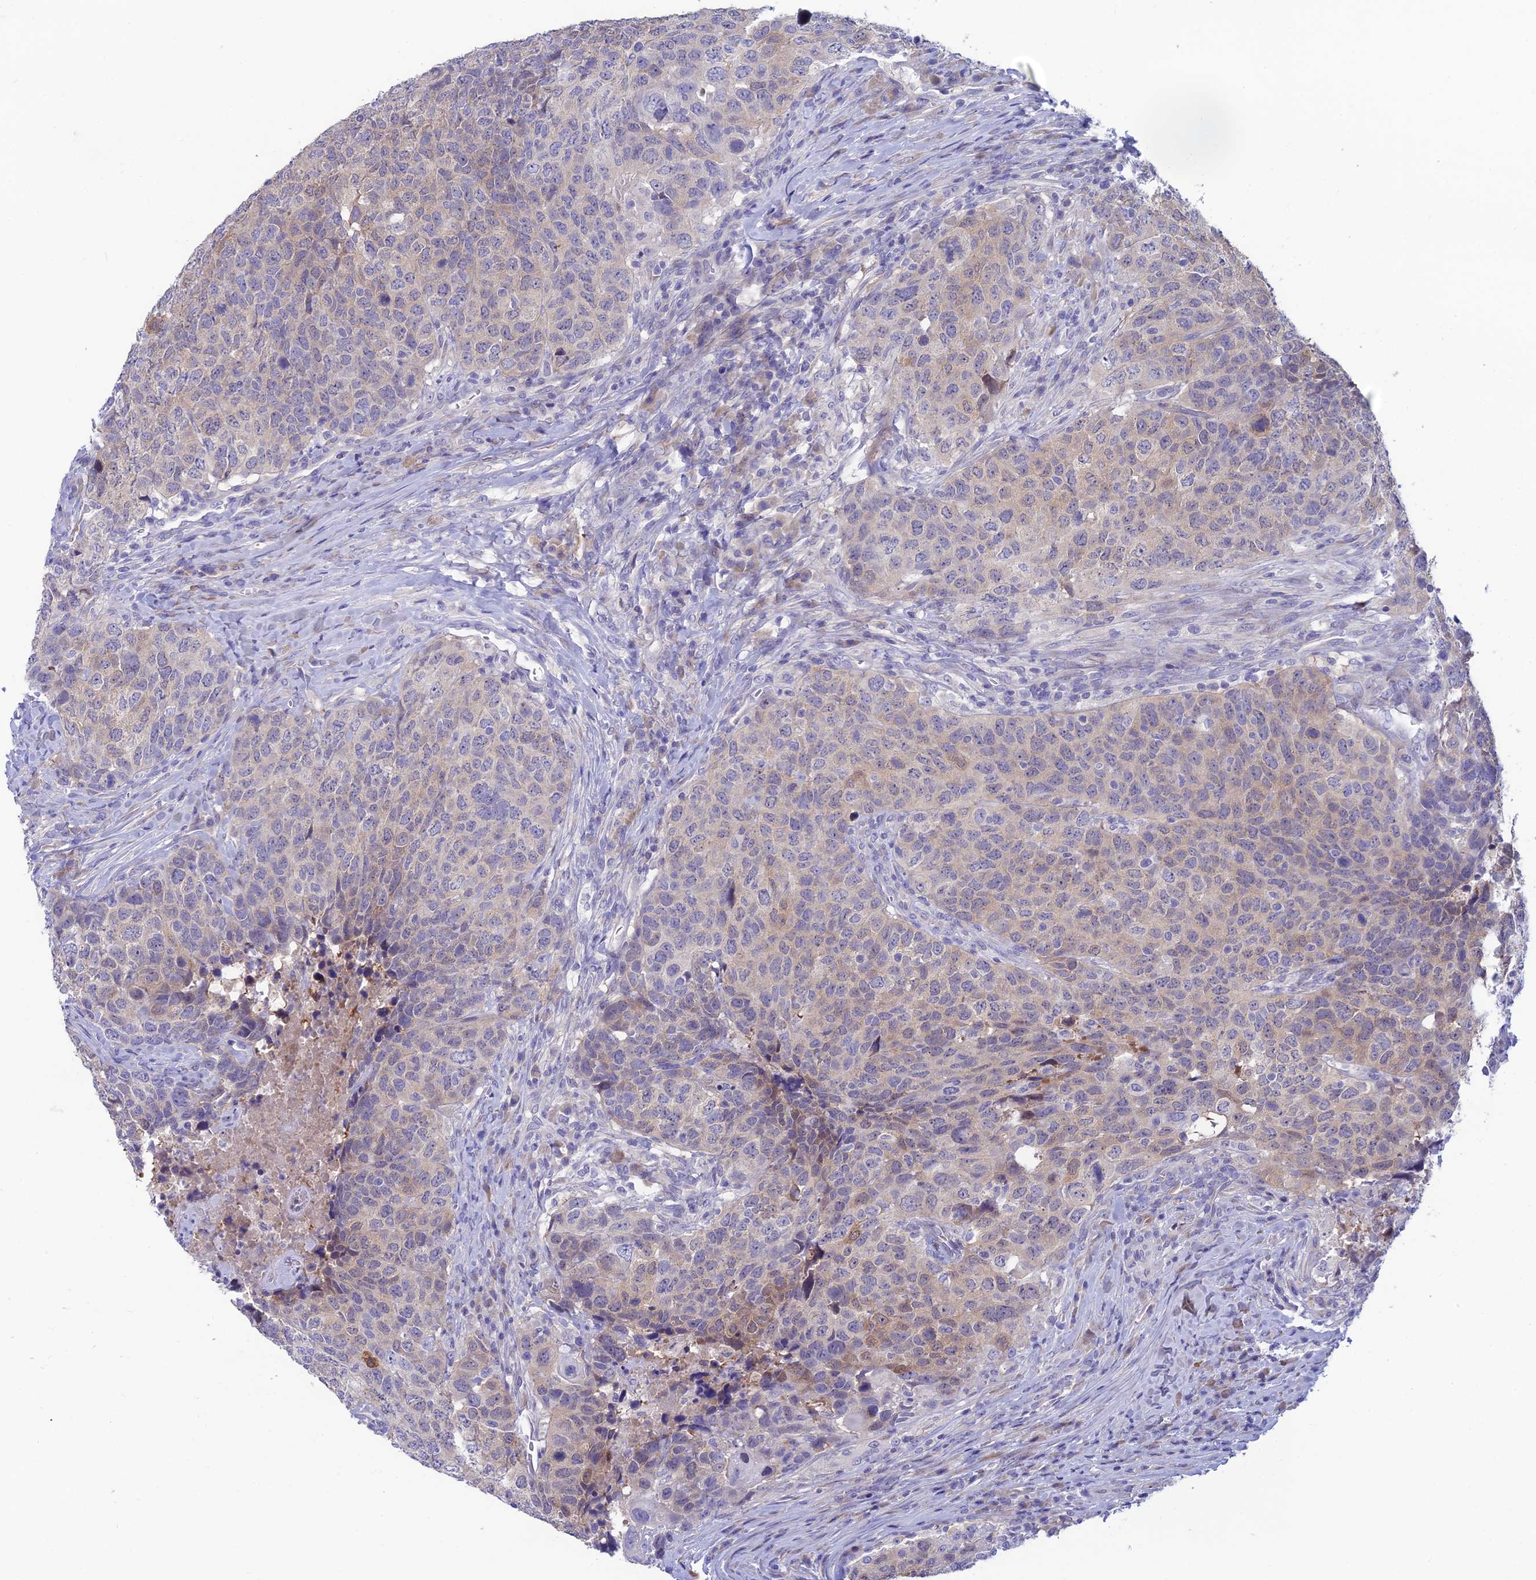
{"staining": {"intensity": "weak", "quantity": "<25%", "location": "cytoplasmic/membranous"}, "tissue": "head and neck cancer", "cell_type": "Tumor cells", "image_type": "cancer", "snomed": [{"axis": "morphology", "description": "Squamous cell carcinoma, NOS"}, {"axis": "topography", "description": "Head-Neck"}], "caption": "Squamous cell carcinoma (head and neck) was stained to show a protein in brown. There is no significant expression in tumor cells. (Brightfield microscopy of DAB immunohistochemistry at high magnification).", "gene": "XPO7", "patient": {"sex": "male", "age": 66}}